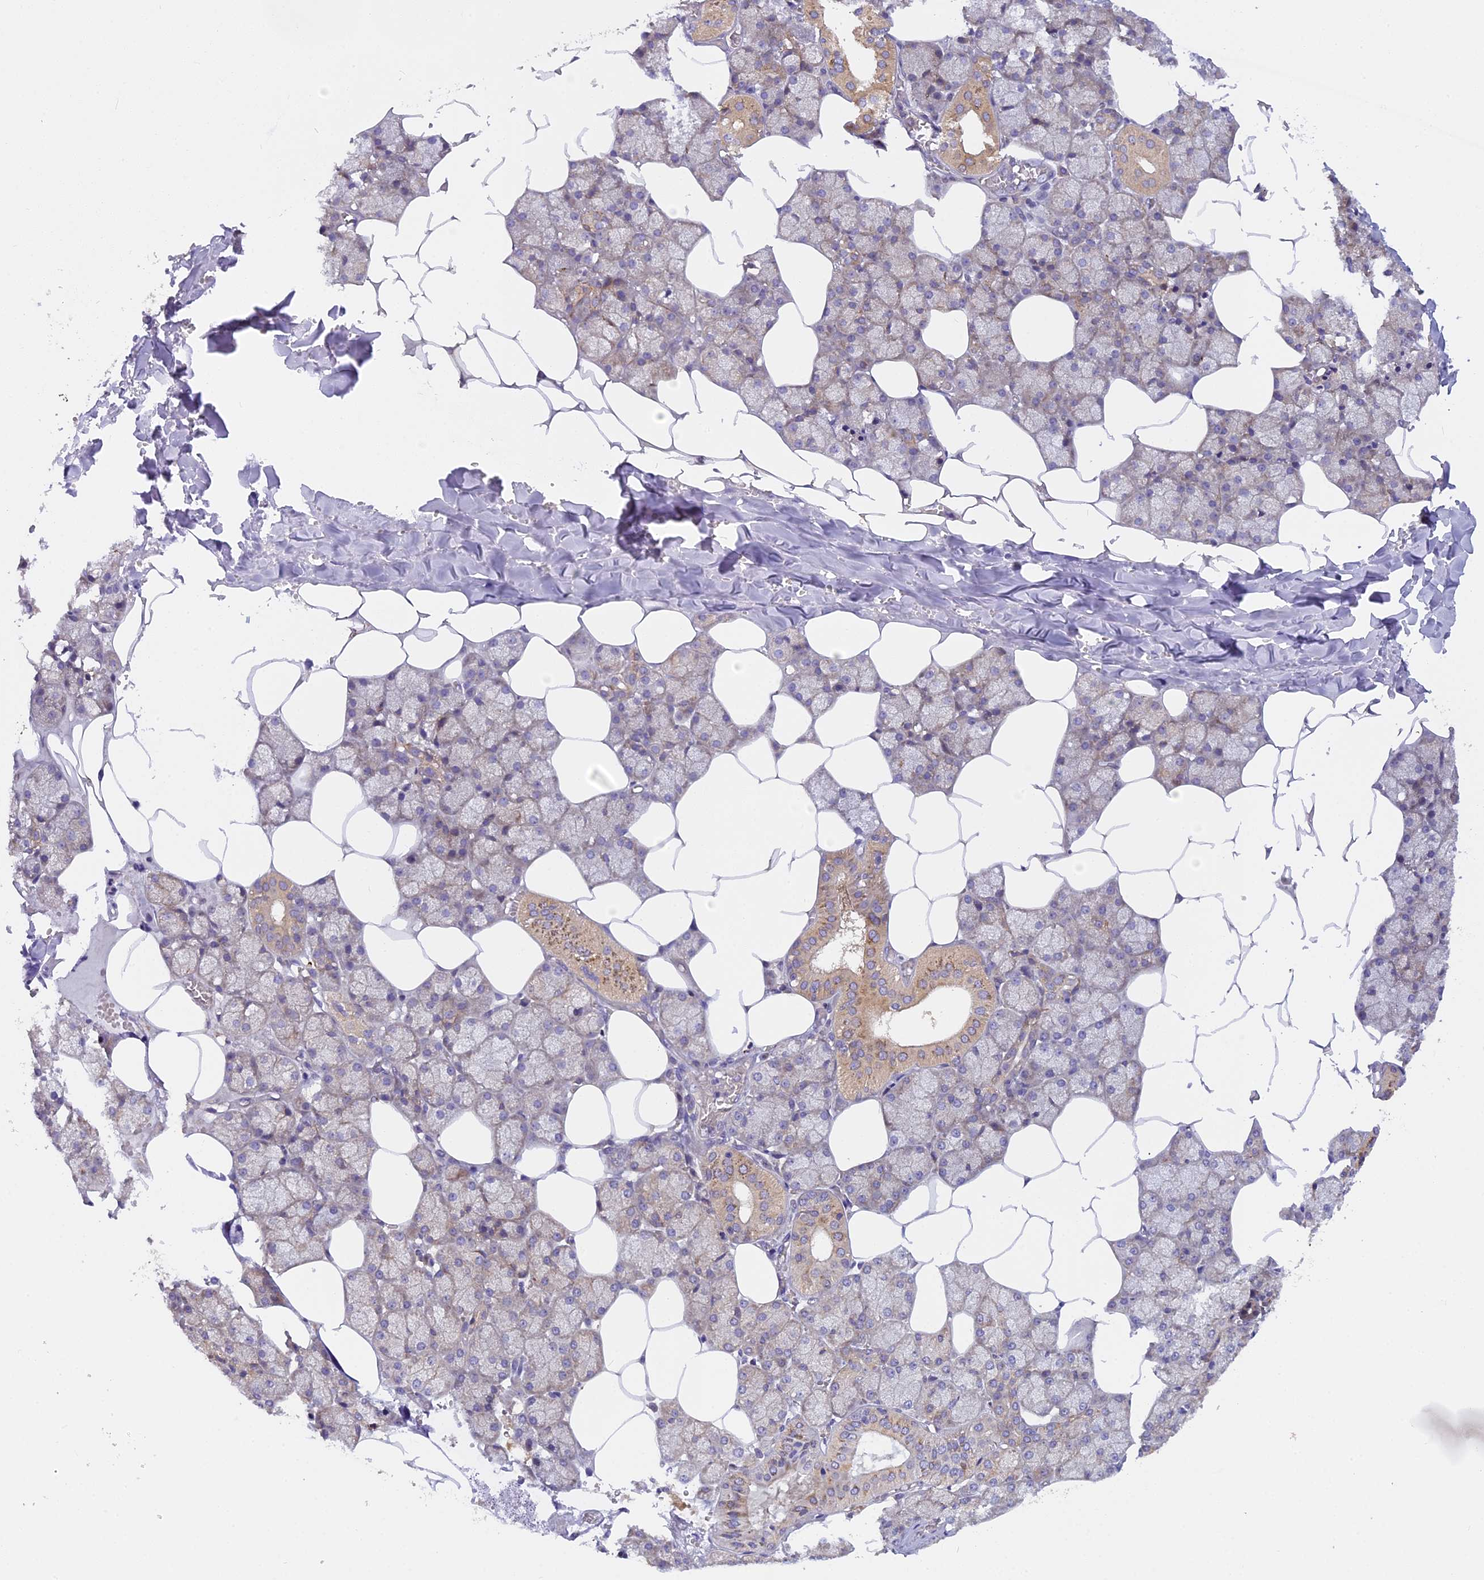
{"staining": {"intensity": "moderate", "quantity": "25%-75%", "location": "cytoplasmic/membranous"}, "tissue": "salivary gland", "cell_type": "Glandular cells", "image_type": "normal", "snomed": [{"axis": "morphology", "description": "Normal tissue, NOS"}, {"axis": "topography", "description": "Salivary gland"}], "caption": "This is a micrograph of immunohistochemistry staining of benign salivary gland, which shows moderate expression in the cytoplasmic/membranous of glandular cells.", "gene": "FAM98C", "patient": {"sex": "male", "age": 62}}